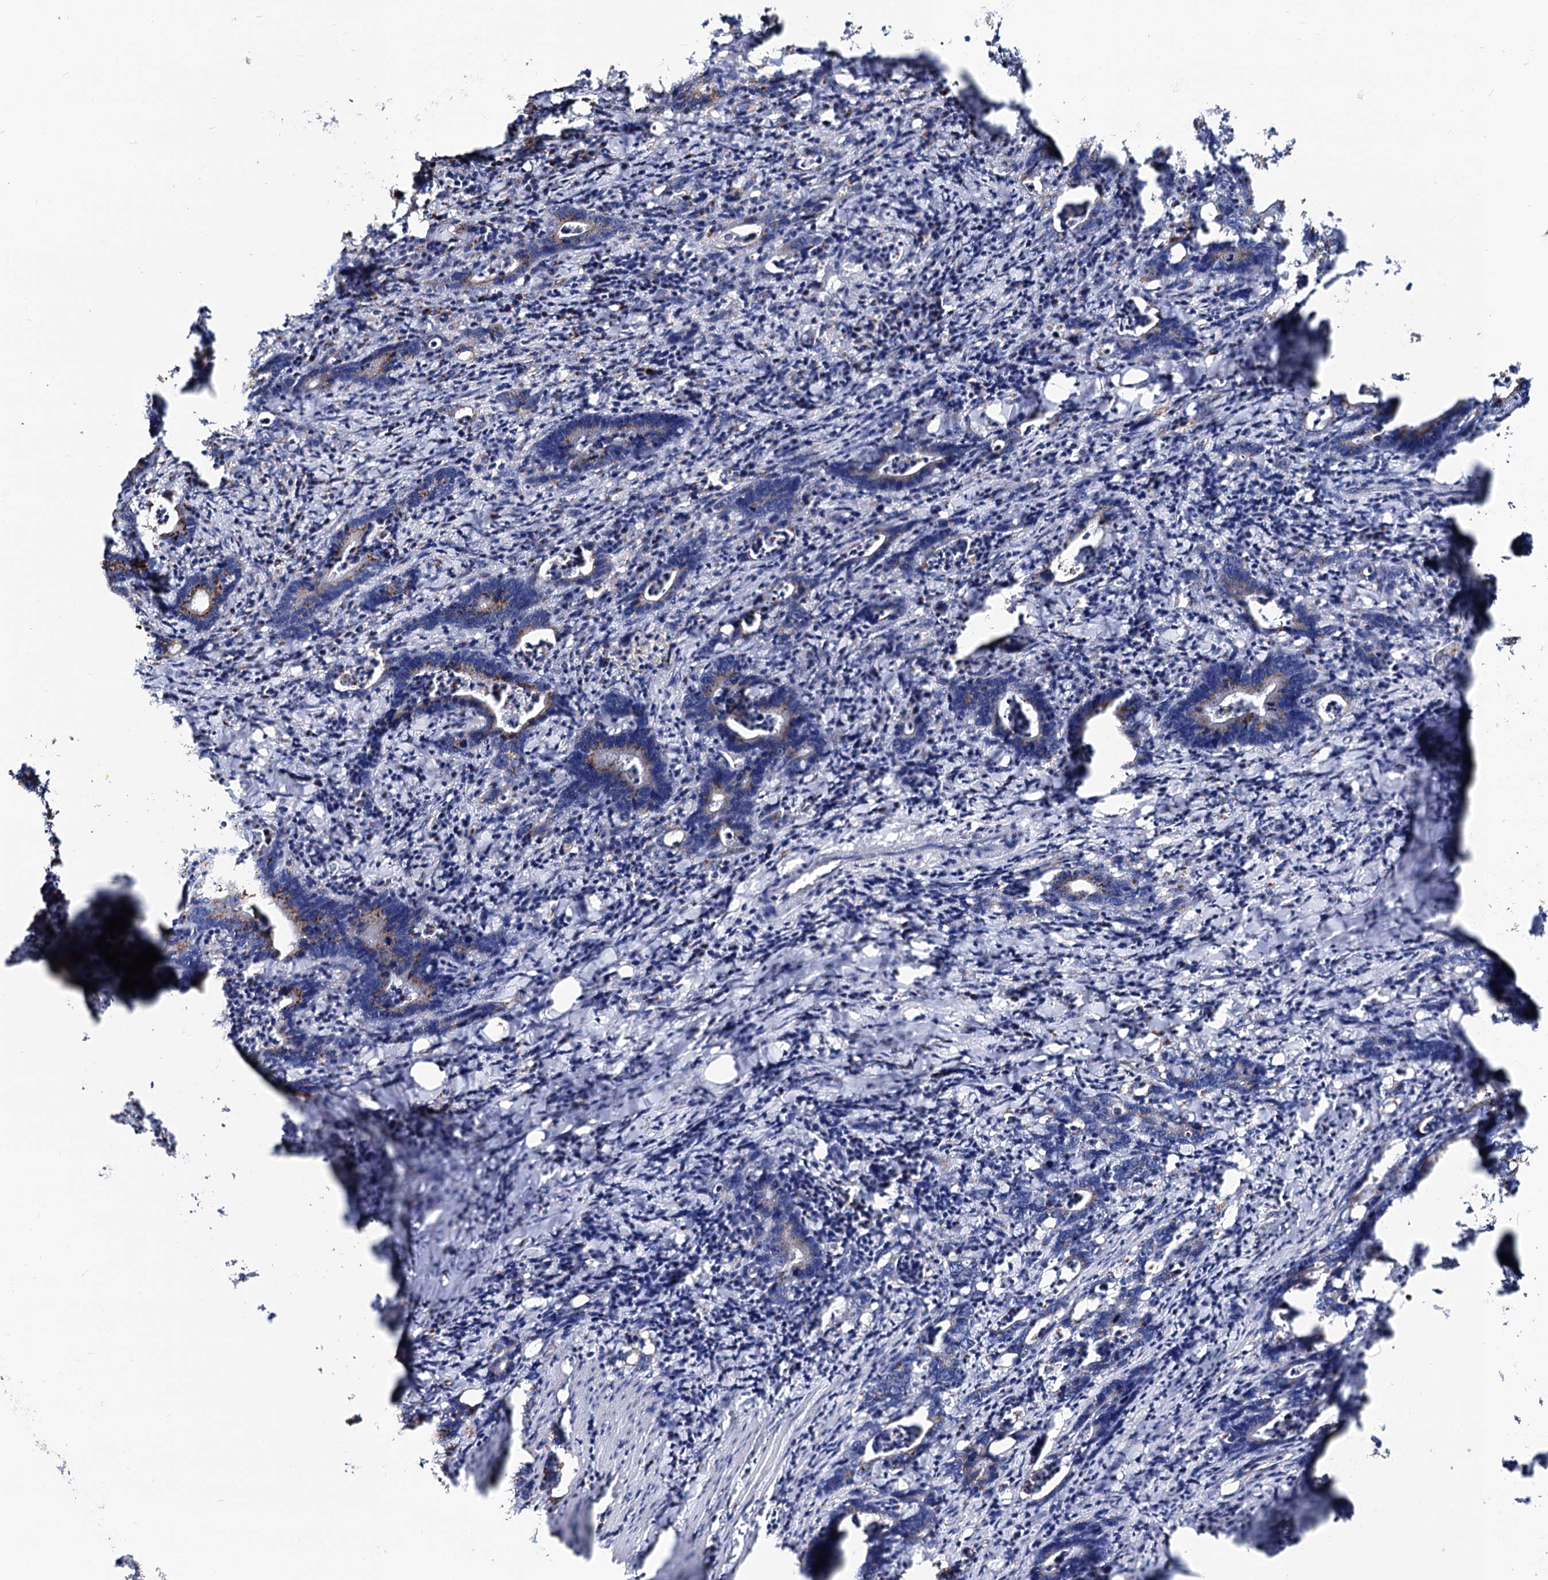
{"staining": {"intensity": "moderate", "quantity": "25%-75%", "location": "cytoplasmic/membranous"}, "tissue": "colorectal cancer", "cell_type": "Tumor cells", "image_type": "cancer", "snomed": [{"axis": "morphology", "description": "Adenocarcinoma, NOS"}, {"axis": "topography", "description": "Colon"}], "caption": "A brown stain highlights moderate cytoplasmic/membranous staining of a protein in human colorectal adenocarcinoma tumor cells.", "gene": "TM9SF3", "patient": {"sex": "female", "age": 75}}